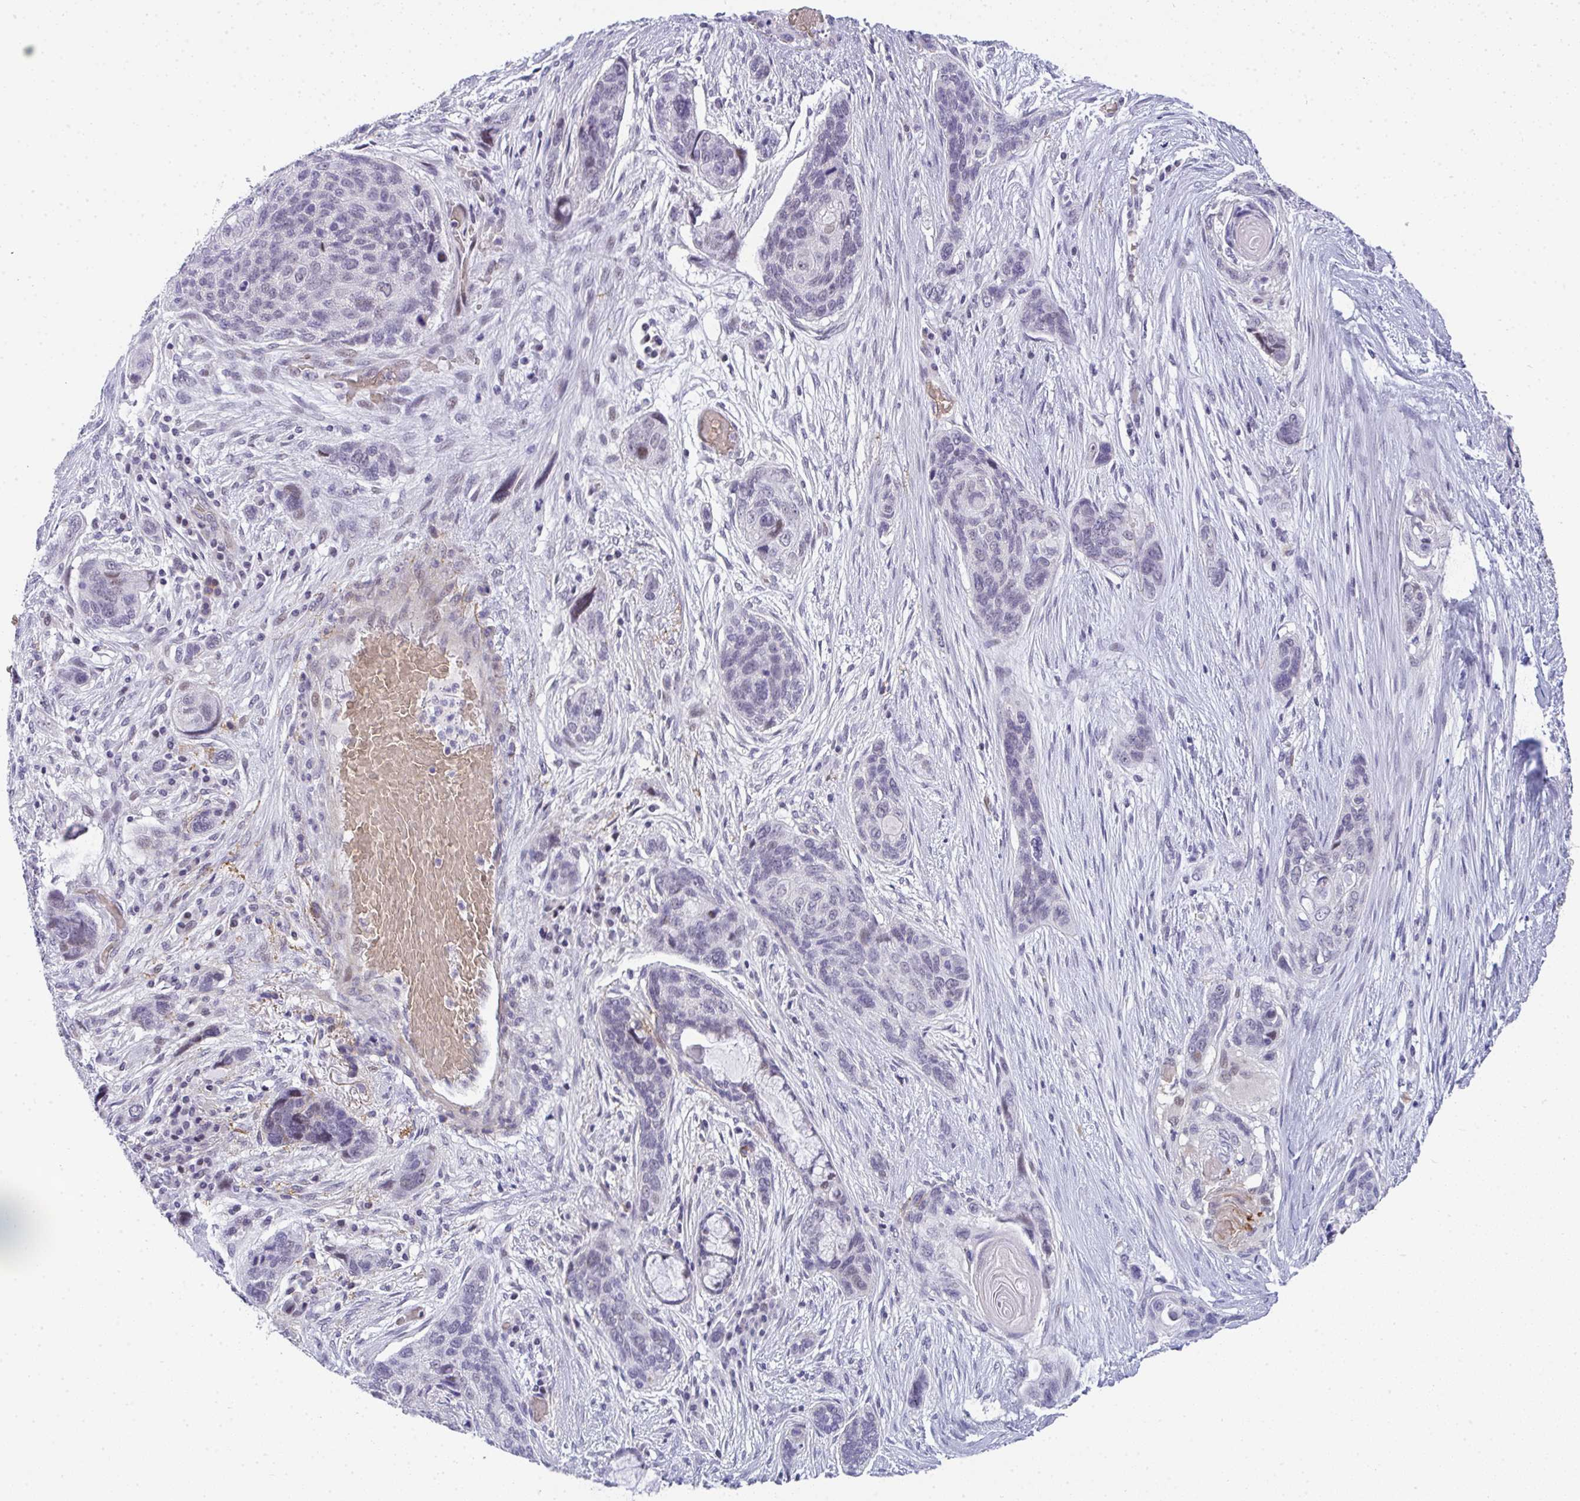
{"staining": {"intensity": "weak", "quantity": "<25%", "location": "nuclear"}, "tissue": "lung cancer", "cell_type": "Tumor cells", "image_type": "cancer", "snomed": [{"axis": "morphology", "description": "Squamous cell carcinoma, NOS"}, {"axis": "morphology", "description": "Squamous cell carcinoma, metastatic, NOS"}, {"axis": "topography", "description": "Lymph node"}, {"axis": "topography", "description": "Lung"}], "caption": "A micrograph of lung metastatic squamous cell carcinoma stained for a protein shows no brown staining in tumor cells. (DAB IHC, high magnification).", "gene": "TNMD", "patient": {"sex": "male", "age": 41}}